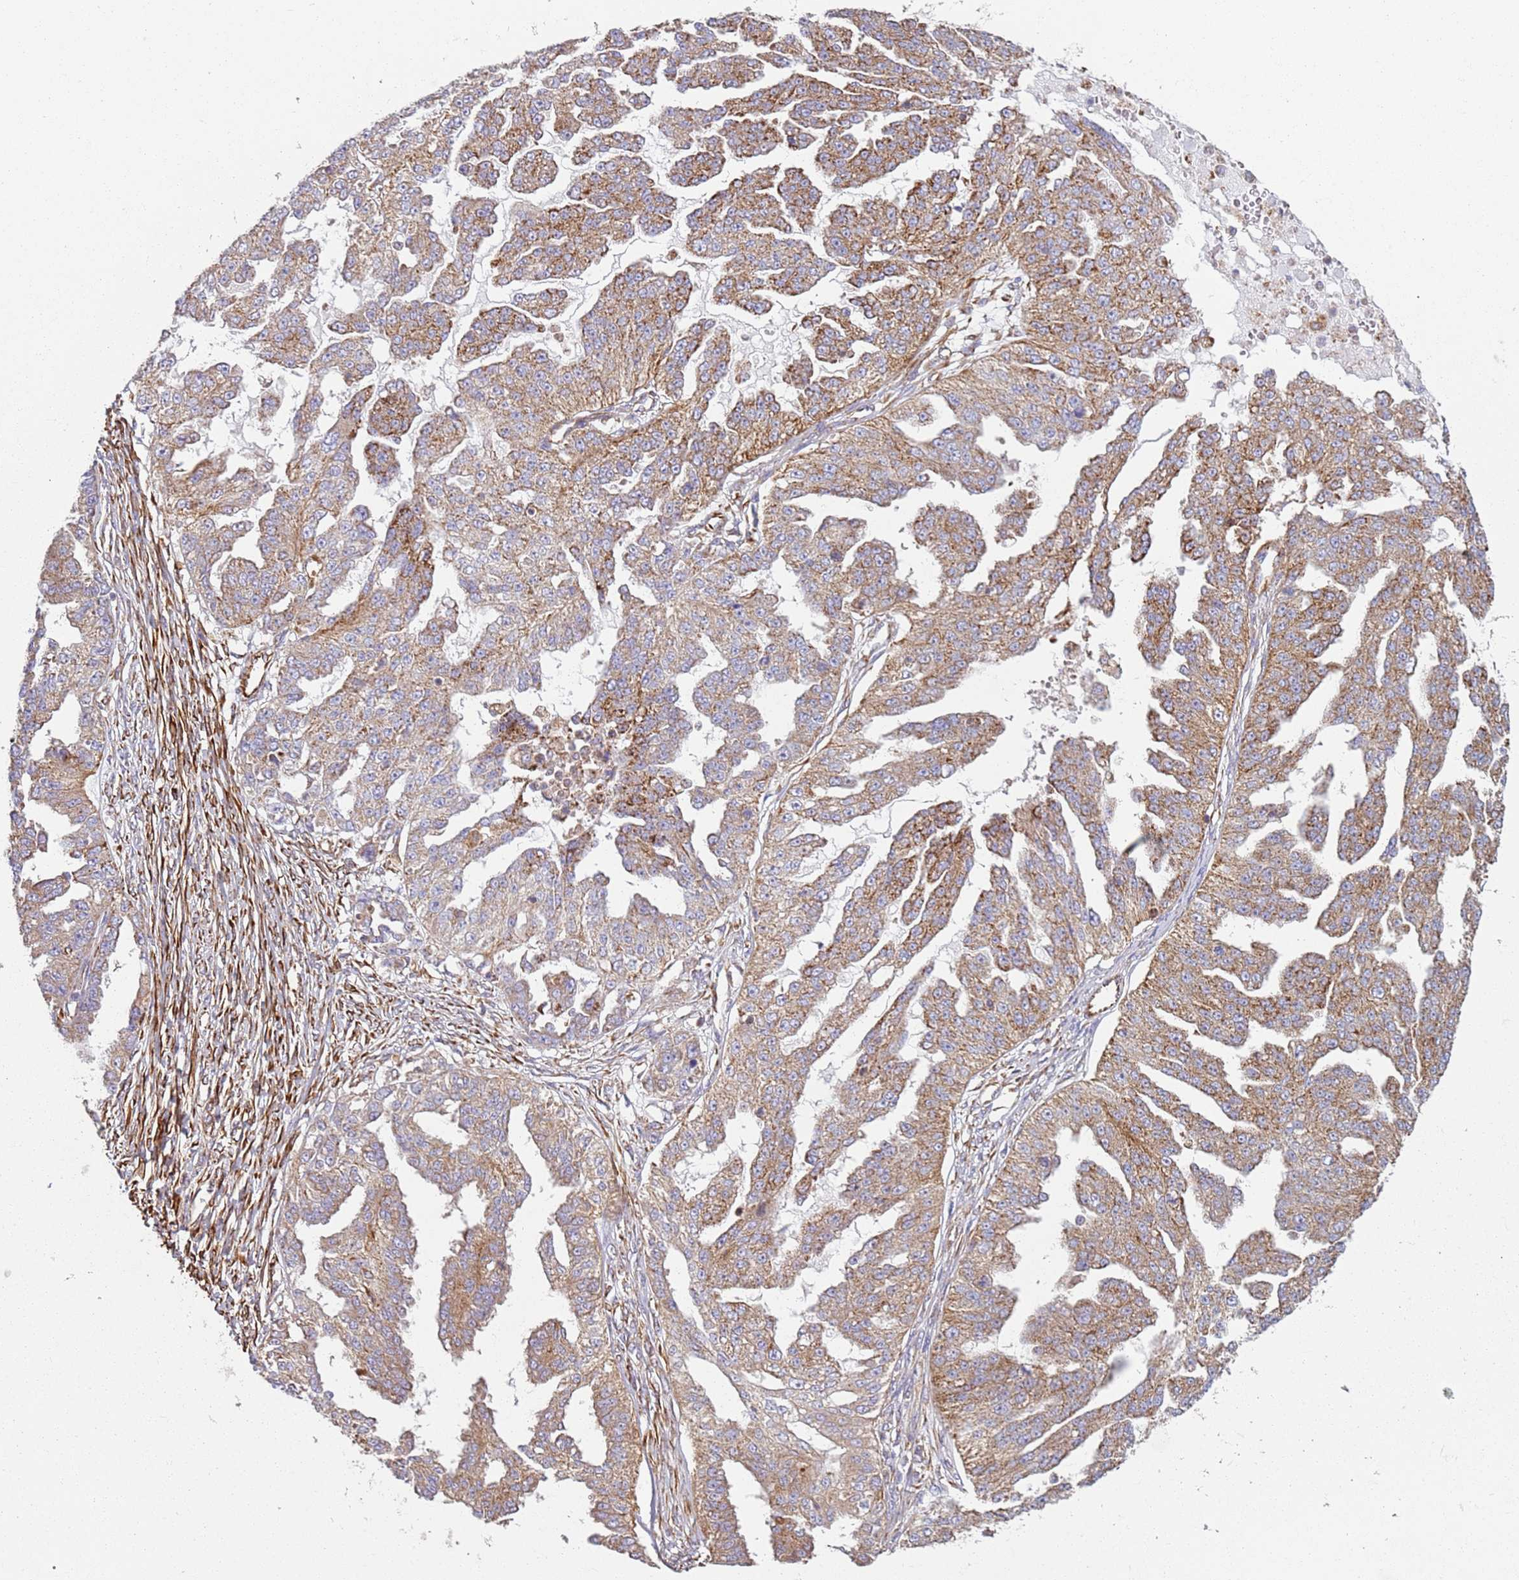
{"staining": {"intensity": "moderate", "quantity": ">75%", "location": "cytoplasmic/membranous"}, "tissue": "ovarian cancer", "cell_type": "Tumor cells", "image_type": "cancer", "snomed": [{"axis": "morphology", "description": "Cystadenocarcinoma, serous, NOS"}, {"axis": "topography", "description": "Ovary"}], "caption": "This is an image of immunohistochemistry staining of ovarian cancer (serous cystadenocarcinoma), which shows moderate positivity in the cytoplasmic/membranous of tumor cells.", "gene": "SNAPIN", "patient": {"sex": "female", "age": 58}}